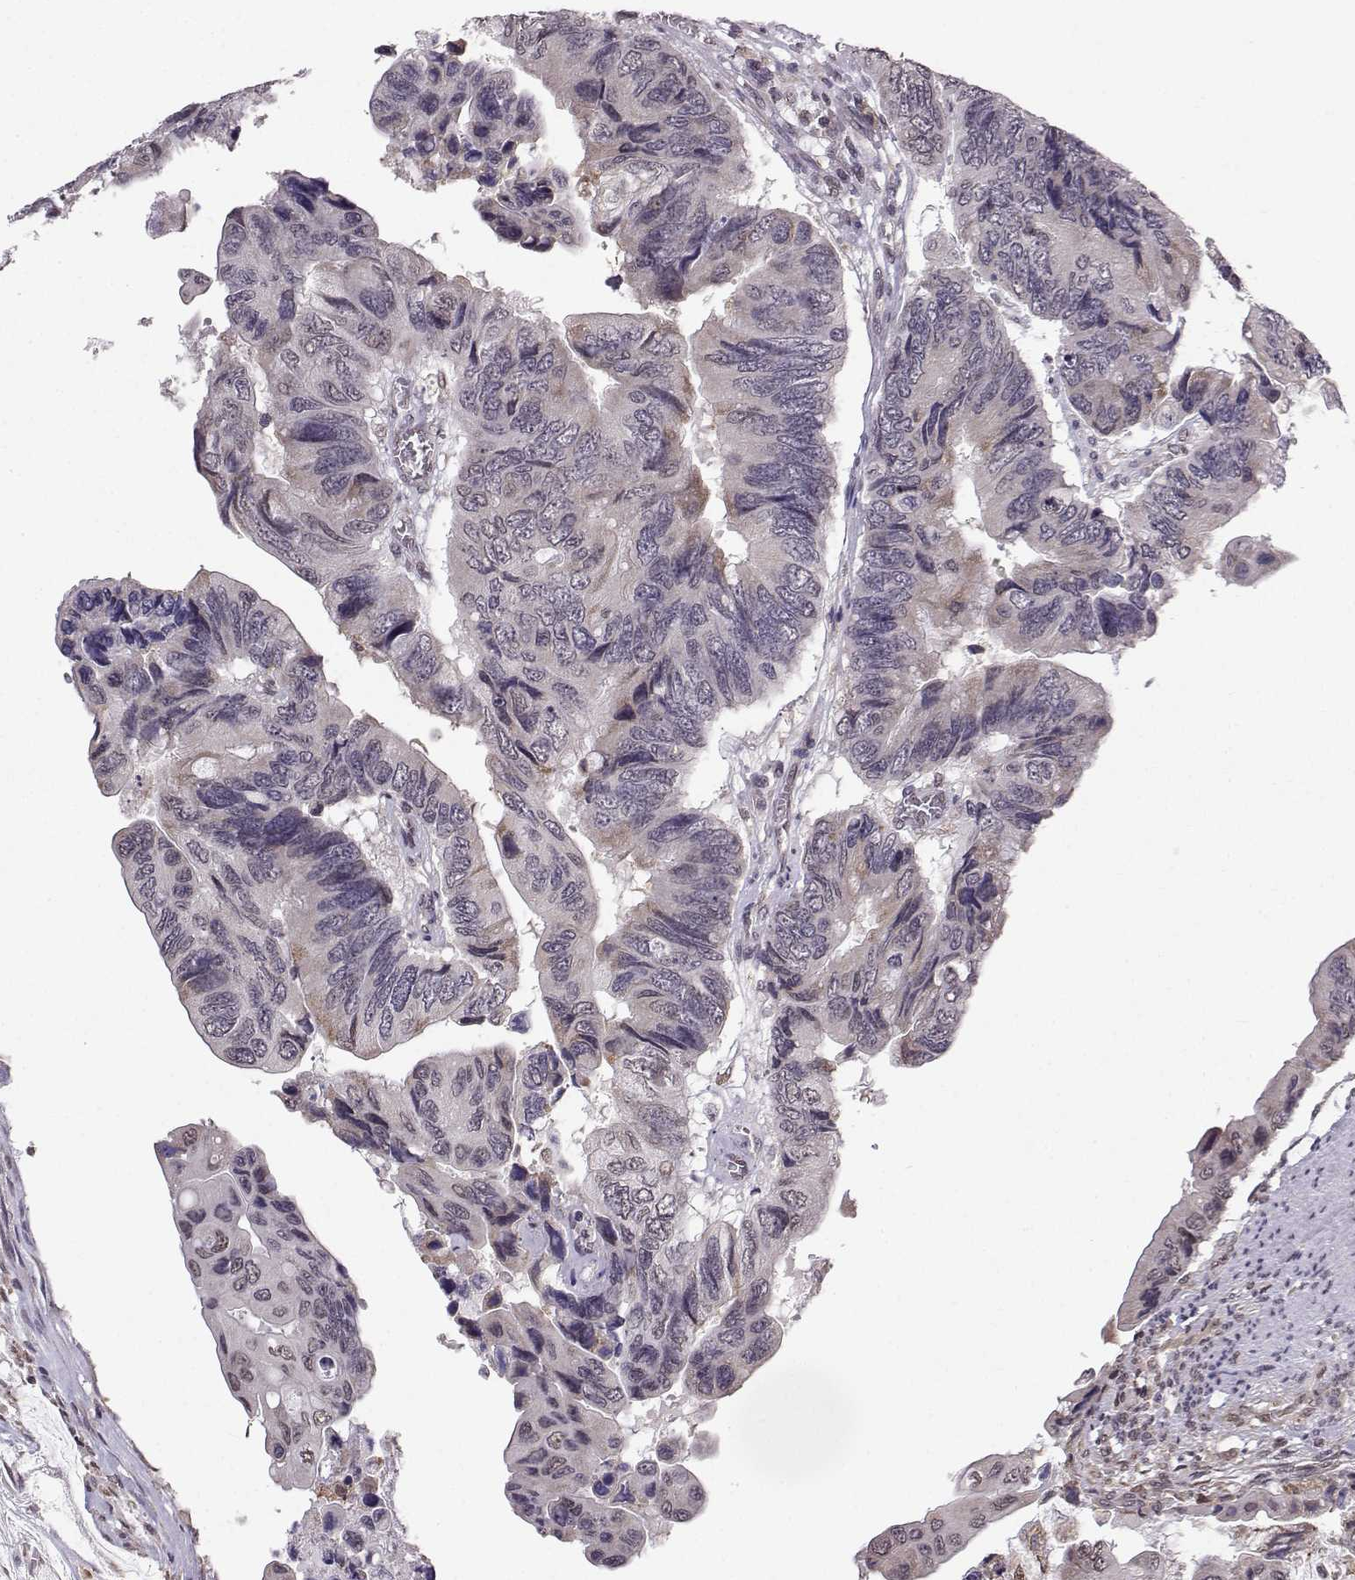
{"staining": {"intensity": "negative", "quantity": "none", "location": "none"}, "tissue": "colorectal cancer", "cell_type": "Tumor cells", "image_type": "cancer", "snomed": [{"axis": "morphology", "description": "Adenocarcinoma, NOS"}, {"axis": "topography", "description": "Rectum"}], "caption": "Tumor cells show no significant protein staining in adenocarcinoma (colorectal).", "gene": "EZH1", "patient": {"sex": "male", "age": 63}}